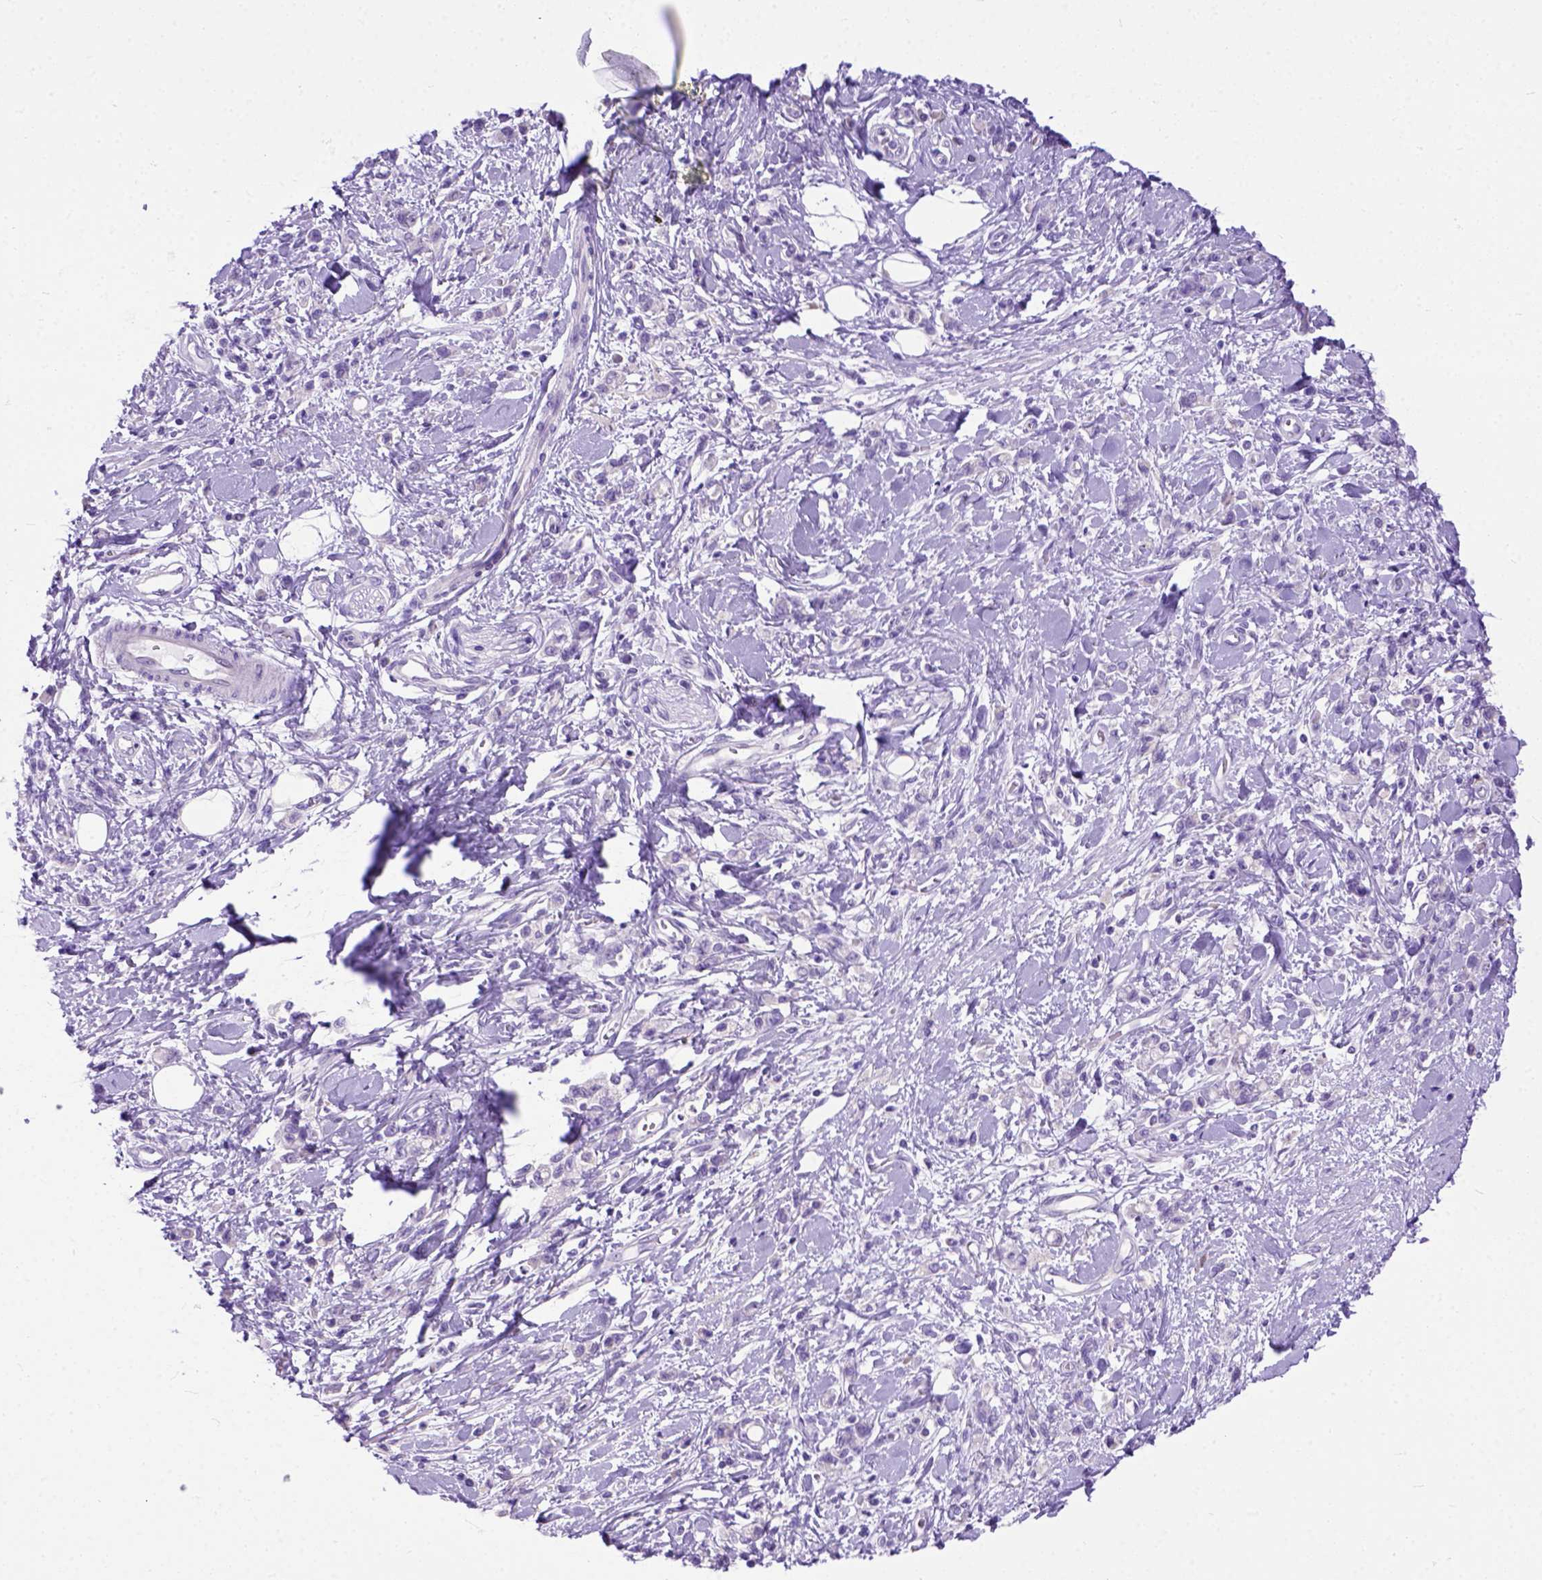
{"staining": {"intensity": "negative", "quantity": "none", "location": "none"}, "tissue": "stomach cancer", "cell_type": "Tumor cells", "image_type": "cancer", "snomed": [{"axis": "morphology", "description": "Adenocarcinoma, NOS"}, {"axis": "topography", "description": "Stomach"}], "caption": "Immunohistochemical staining of human stomach cancer (adenocarcinoma) displays no significant expression in tumor cells.", "gene": "ODAD3", "patient": {"sex": "male", "age": 77}}